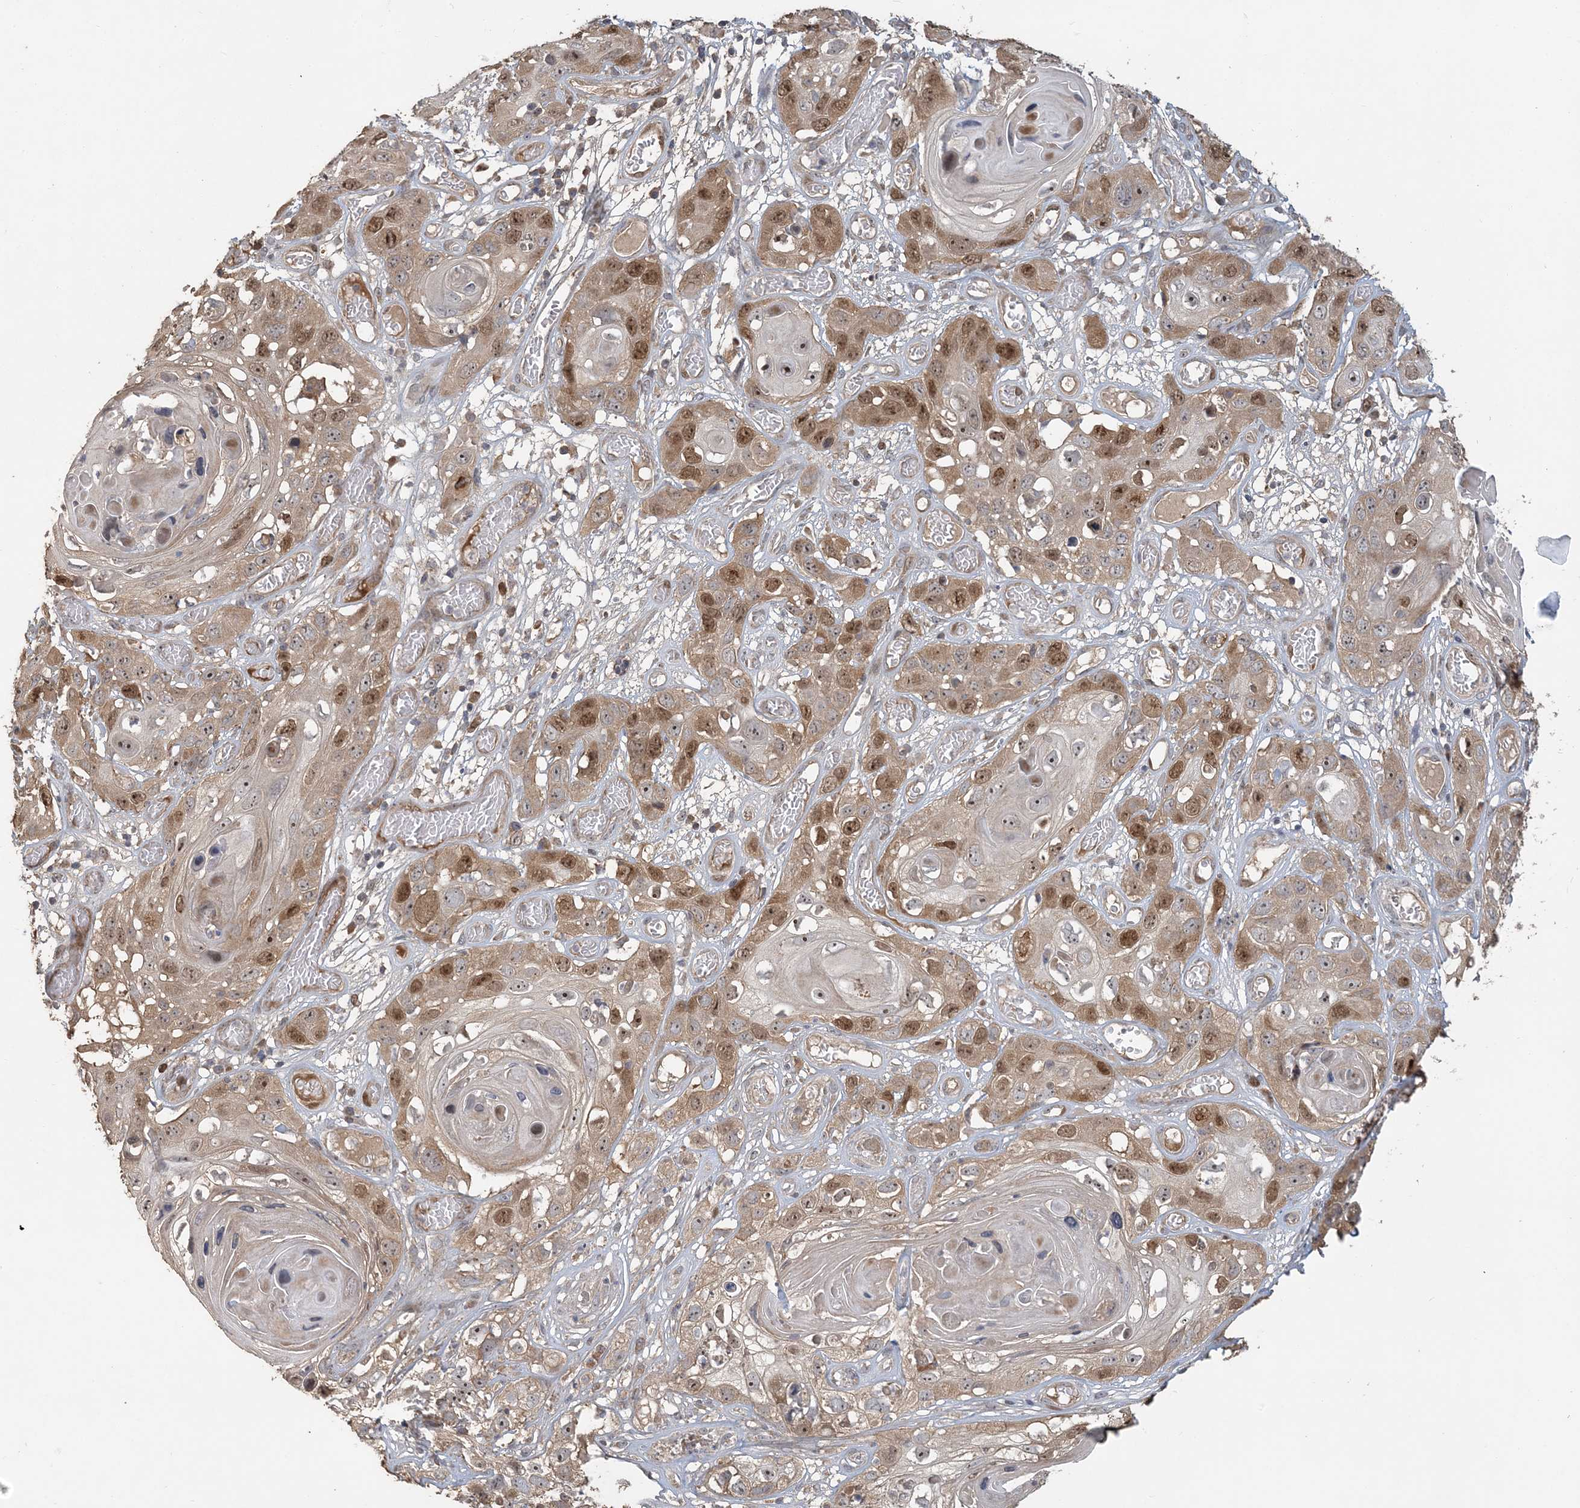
{"staining": {"intensity": "moderate", "quantity": "25%-75%", "location": "cytoplasmic/membranous,nuclear"}, "tissue": "skin cancer", "cell_type": "Tumor cells", "image_type": "cancer", "snomed": [{"axis": "morphology", "description": "Squamous cell carcinoma, NOS"}, {"axis": "topography", "description": "Skin"}], "caption": "Protein staining of skin cancer tissue displays moderate cytoplasmic/membranous and nuclear staining in approximately 25%-75% of tumor cells. The staining is performed using DAB brown chromogen to label protein expression. The nuclei are counter-stained blue using hematoxylin.", "gene": "TRAIP", "patient": {"sex": "male", "age": 55}}